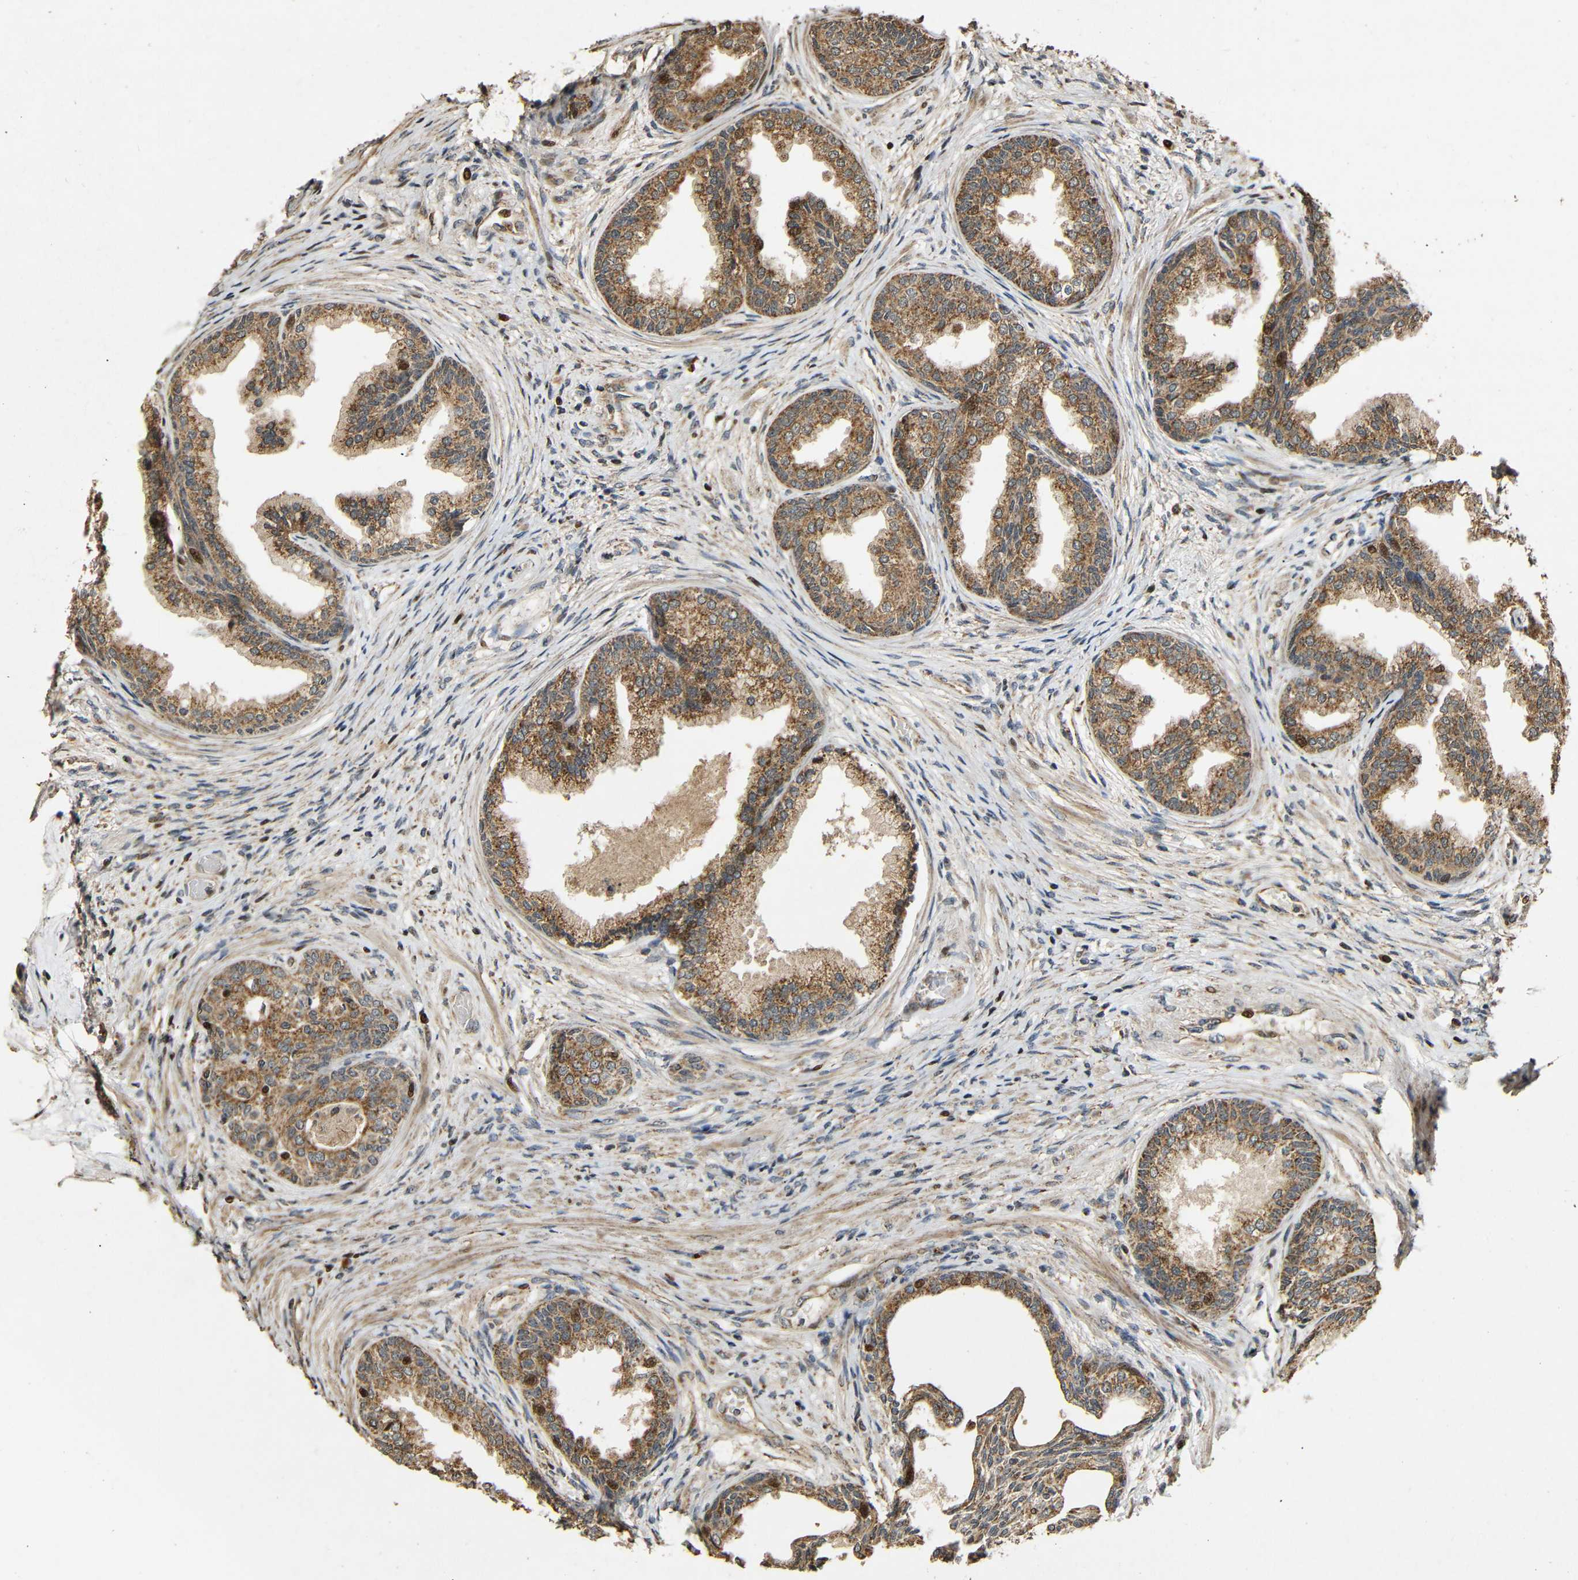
{"staining": {"intensity": "moderate", "quantity": ">75%", "location": "cytoplasmic/membranous,nuclear"}, "tissue": "prostate", "cell_type": "Glandular cells", "image_type": "normal", "snomed": [{"axis": "morphology", "description": "Normal tissue, NOS"}, {"axis": "topography", "description": "Prostate"}], "caption": "This micrograph displays immunohistochemistry staining of unremarkable prostate, with medium moderate cytoplasmic/membranous,nuclear expression in about >75% of glandular cells.", "gene": "KAZALD1", "patient": {"sex": "male", "age": 76}}